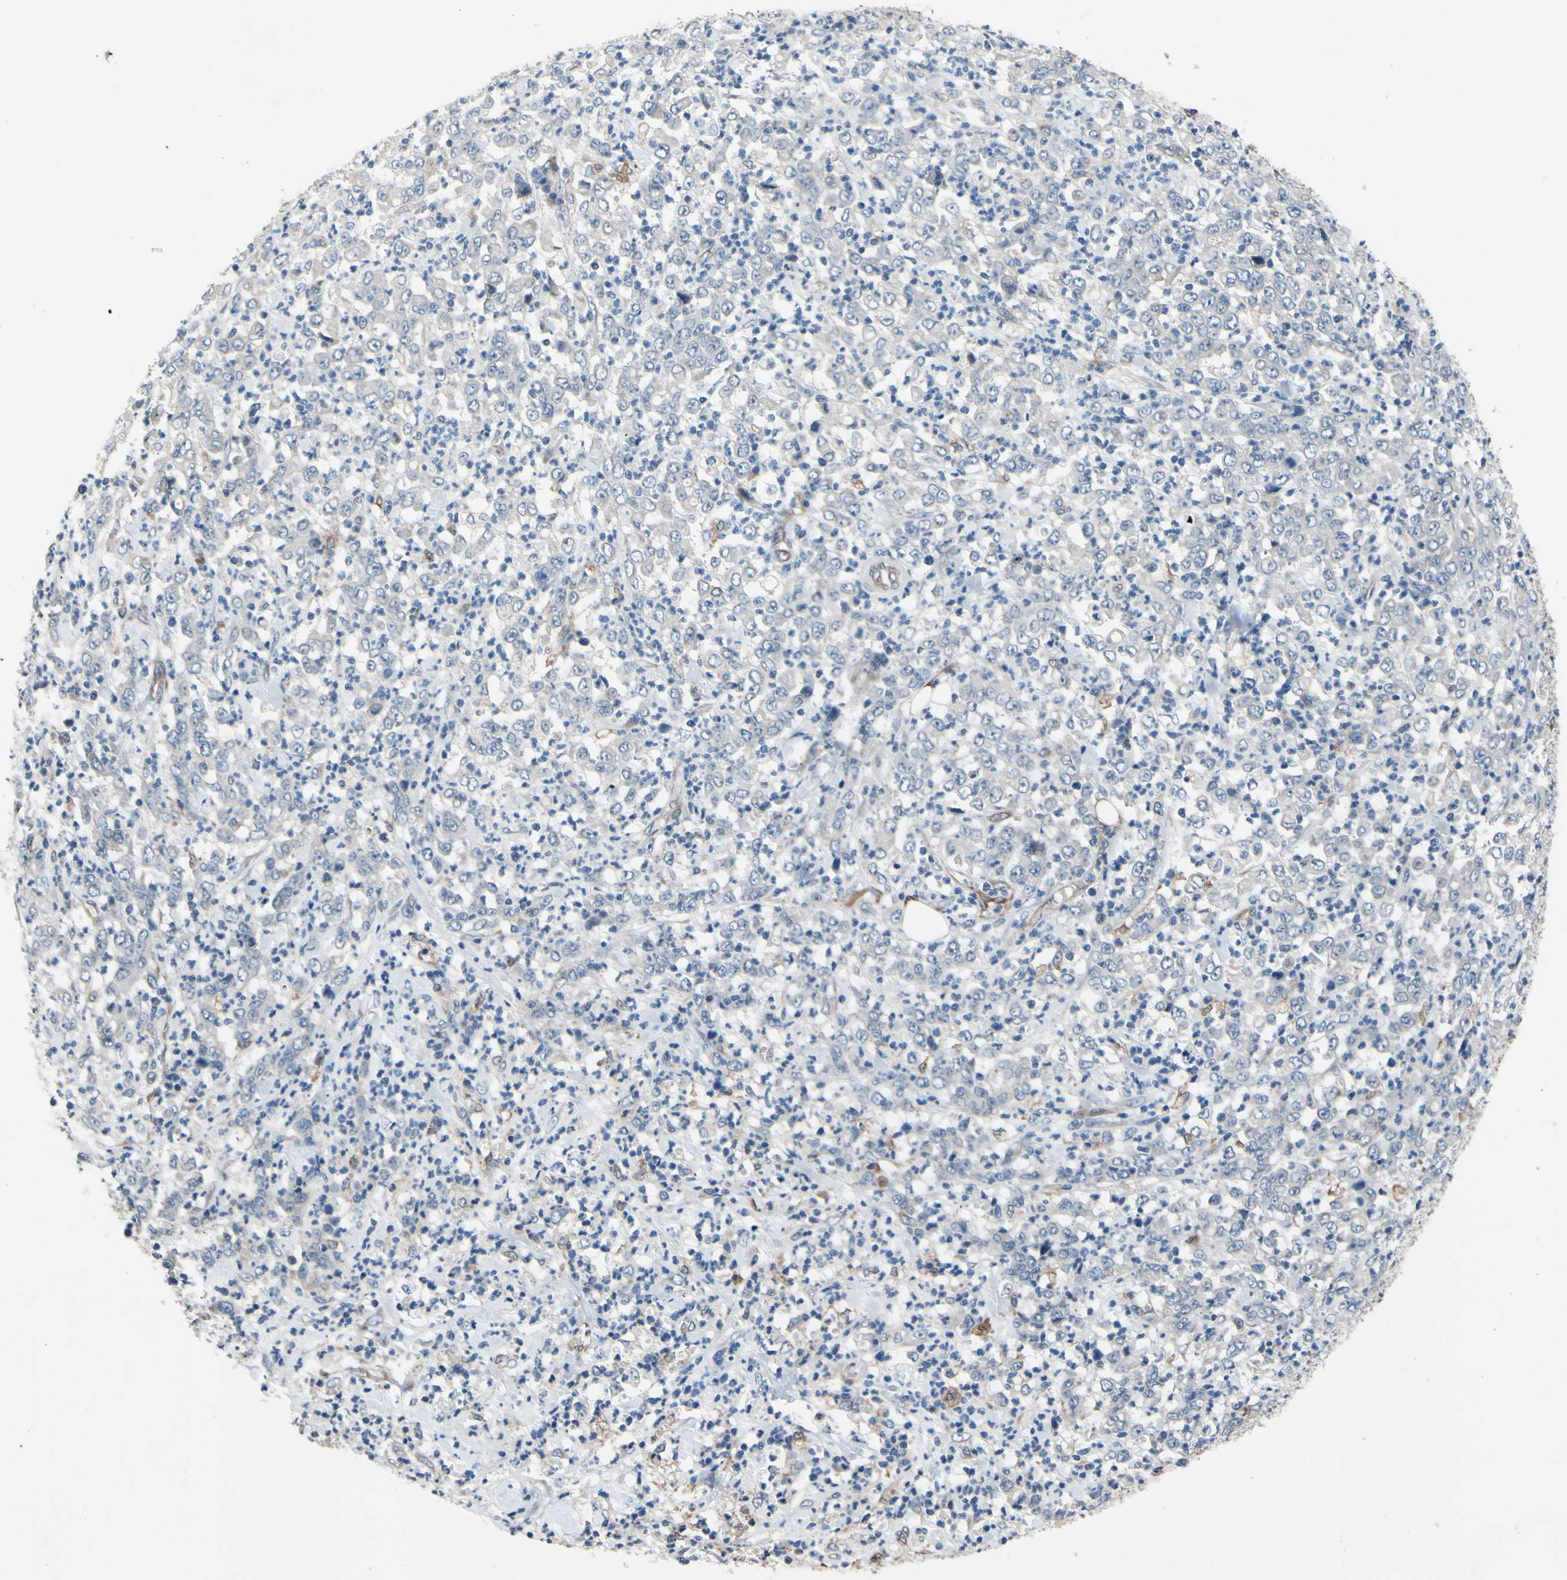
{"staining": {"intensity": "negative", "quantity": "none", "location": "none"}, "tissue": "stomach cancer", "cell_type": "Tumor cells", "image_type": "cancer", "snomed": [{"axis": "morphology", "description": "Adenocarcinoma, NOS"}, {"axis": "topography", "description": "Stomach, lower"}], "caption": "This is an immunohistochemistry (IHC) micrograph of human stomach adenocarcinoma. There is no expression in tumor cells.", "gene": "PRXL2A", "patient": {"sex": "female", "age": 71}}